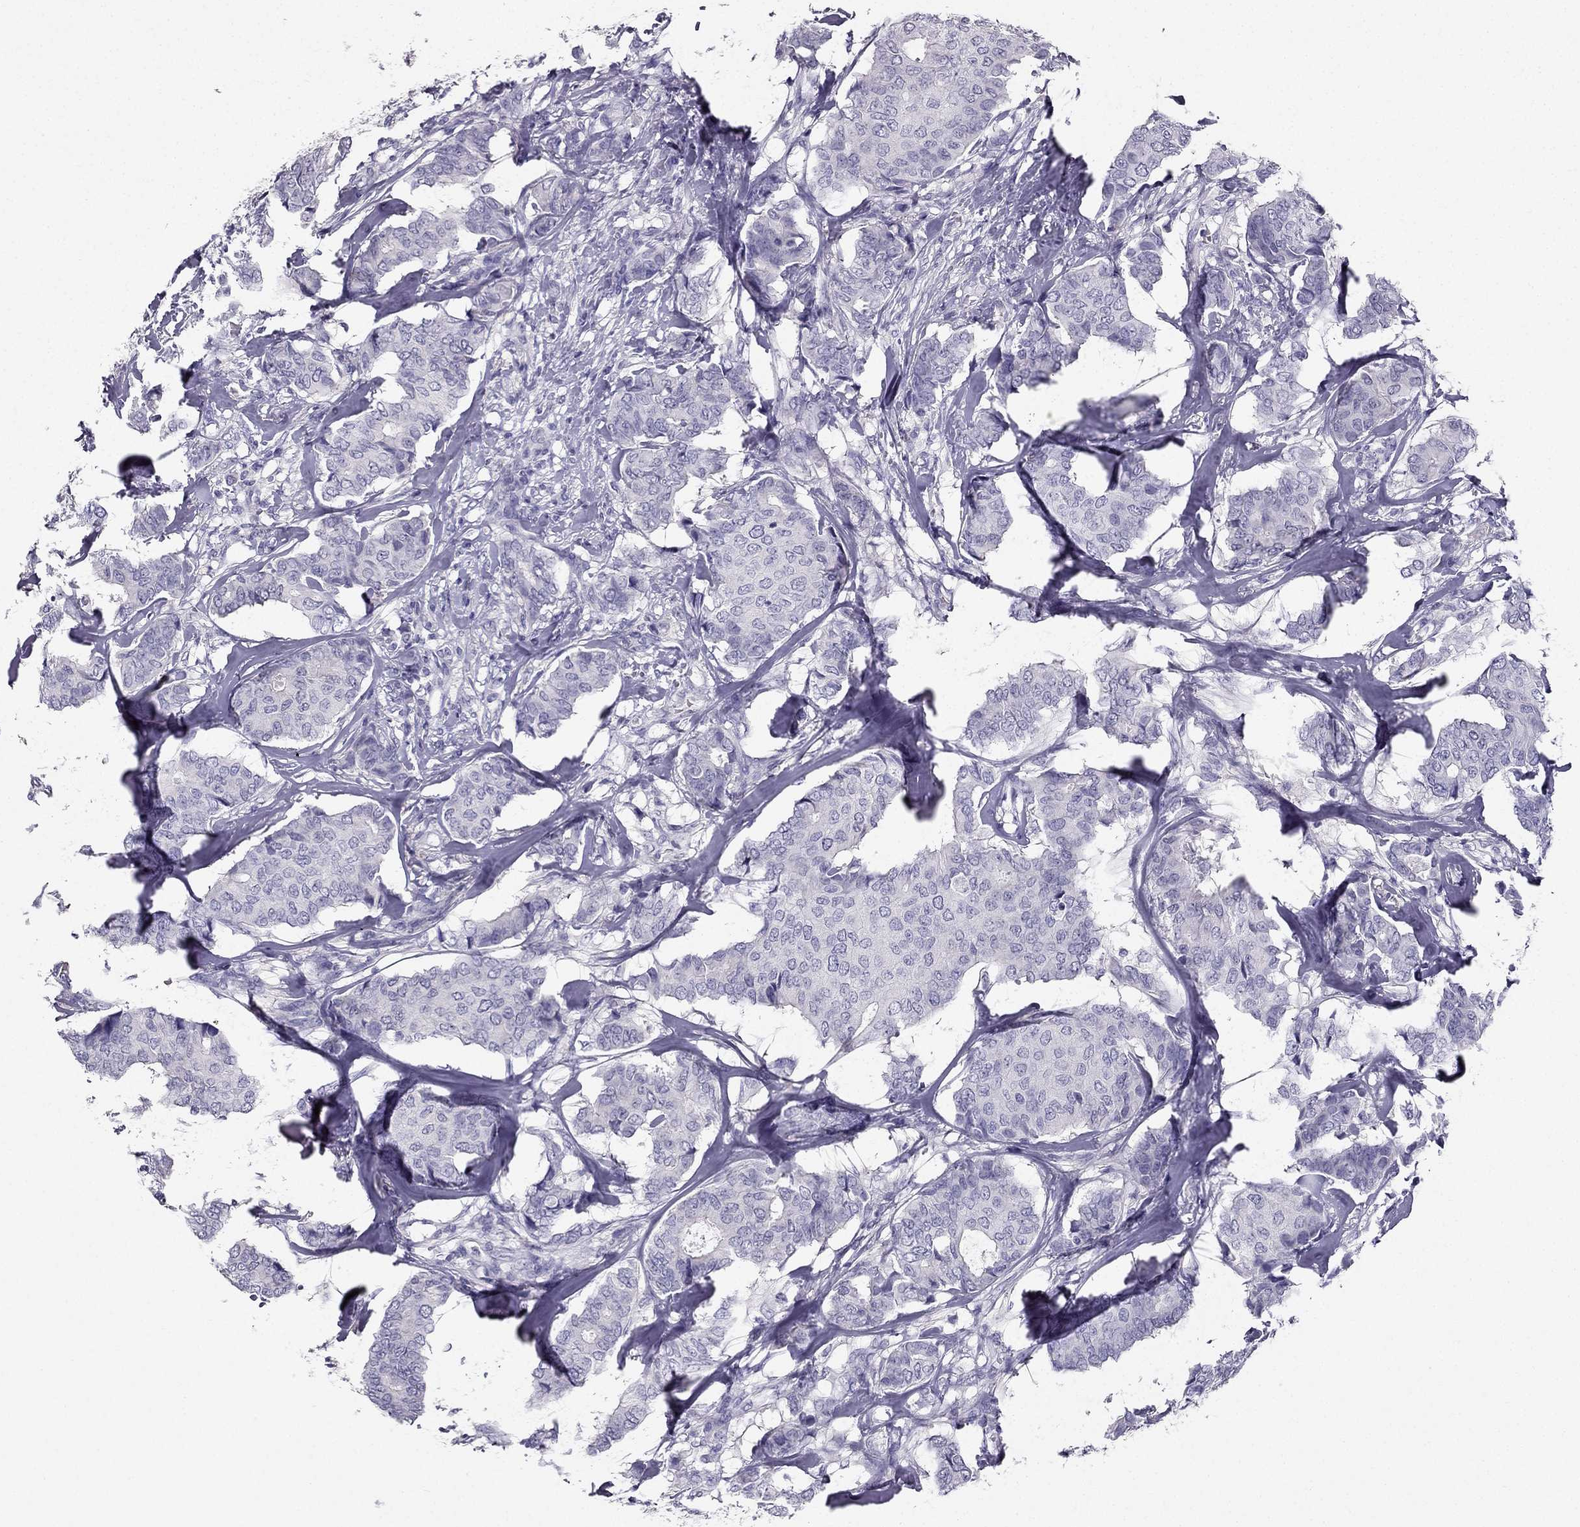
{"staining": {"intensity": "negative", "quantity": "none", "location": "none"}, "tissue": "breast cancer", "cell_type": "Tumor cells", "image_type": "cancer", "snomed": [{"axis": "morphology", "description": "Duct carcinoma"}, {"axis": "topography", "description": "Breast"}], "caption": "Immunohistochemical staining of breast cancer shows no significant staining in tumor cells.", "gene": "LMTK3", "patient": {"sex": "female", "age": 75}}